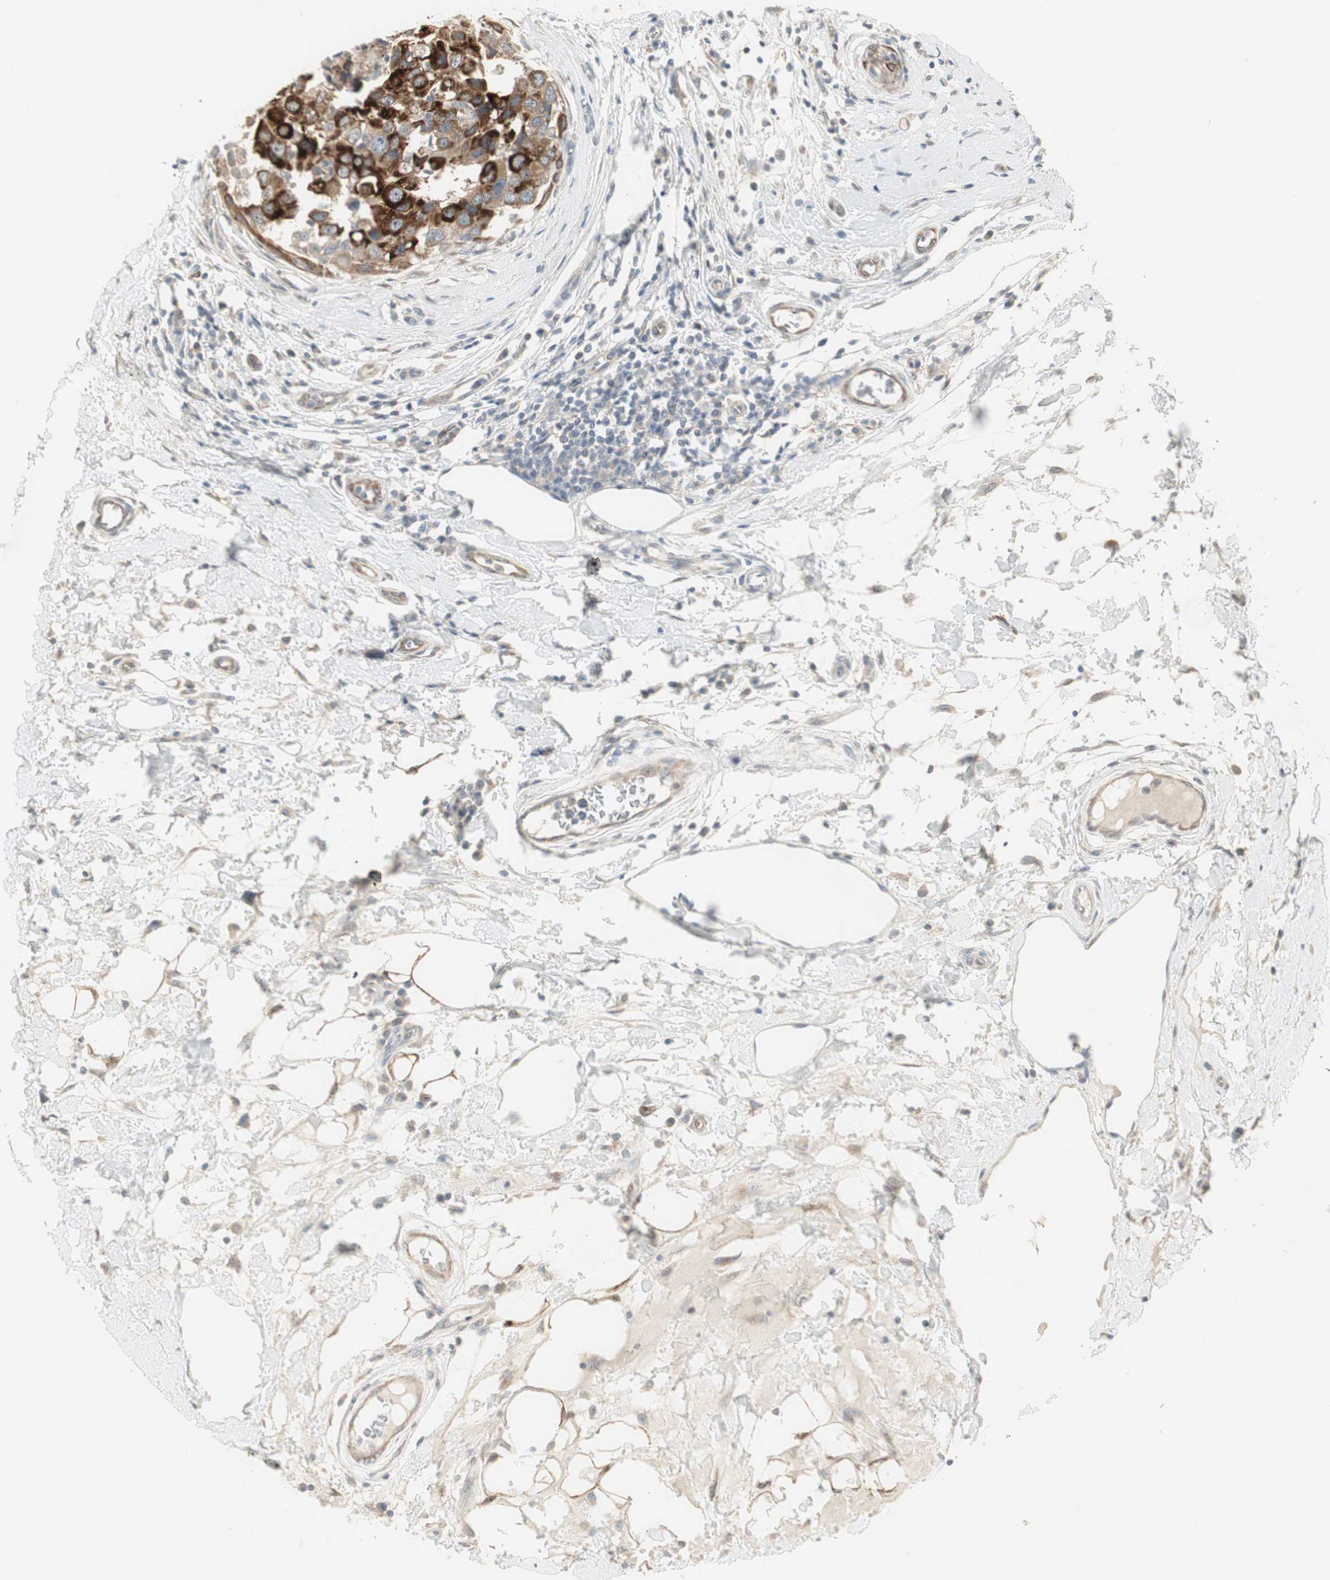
{"staining": {"intensity": "strong", "quantity": ">75%", "location": "cytoplasmic/membranous"}, "tissue": "breast cancer", "cell_type": "Tumor cells", "image_type": "cancer", "snomed": [{"axis": "morphology", "description": "Duct carcinoma"}, {"axis": "topography", "description": "Breast"}], "caption": "Breast cancer (intraductal carcinoma) stained with a protein marker shows strong staining in tumor cells.", "gene": "ZFP36", "patient": {"sex": "female", "age": 27}}